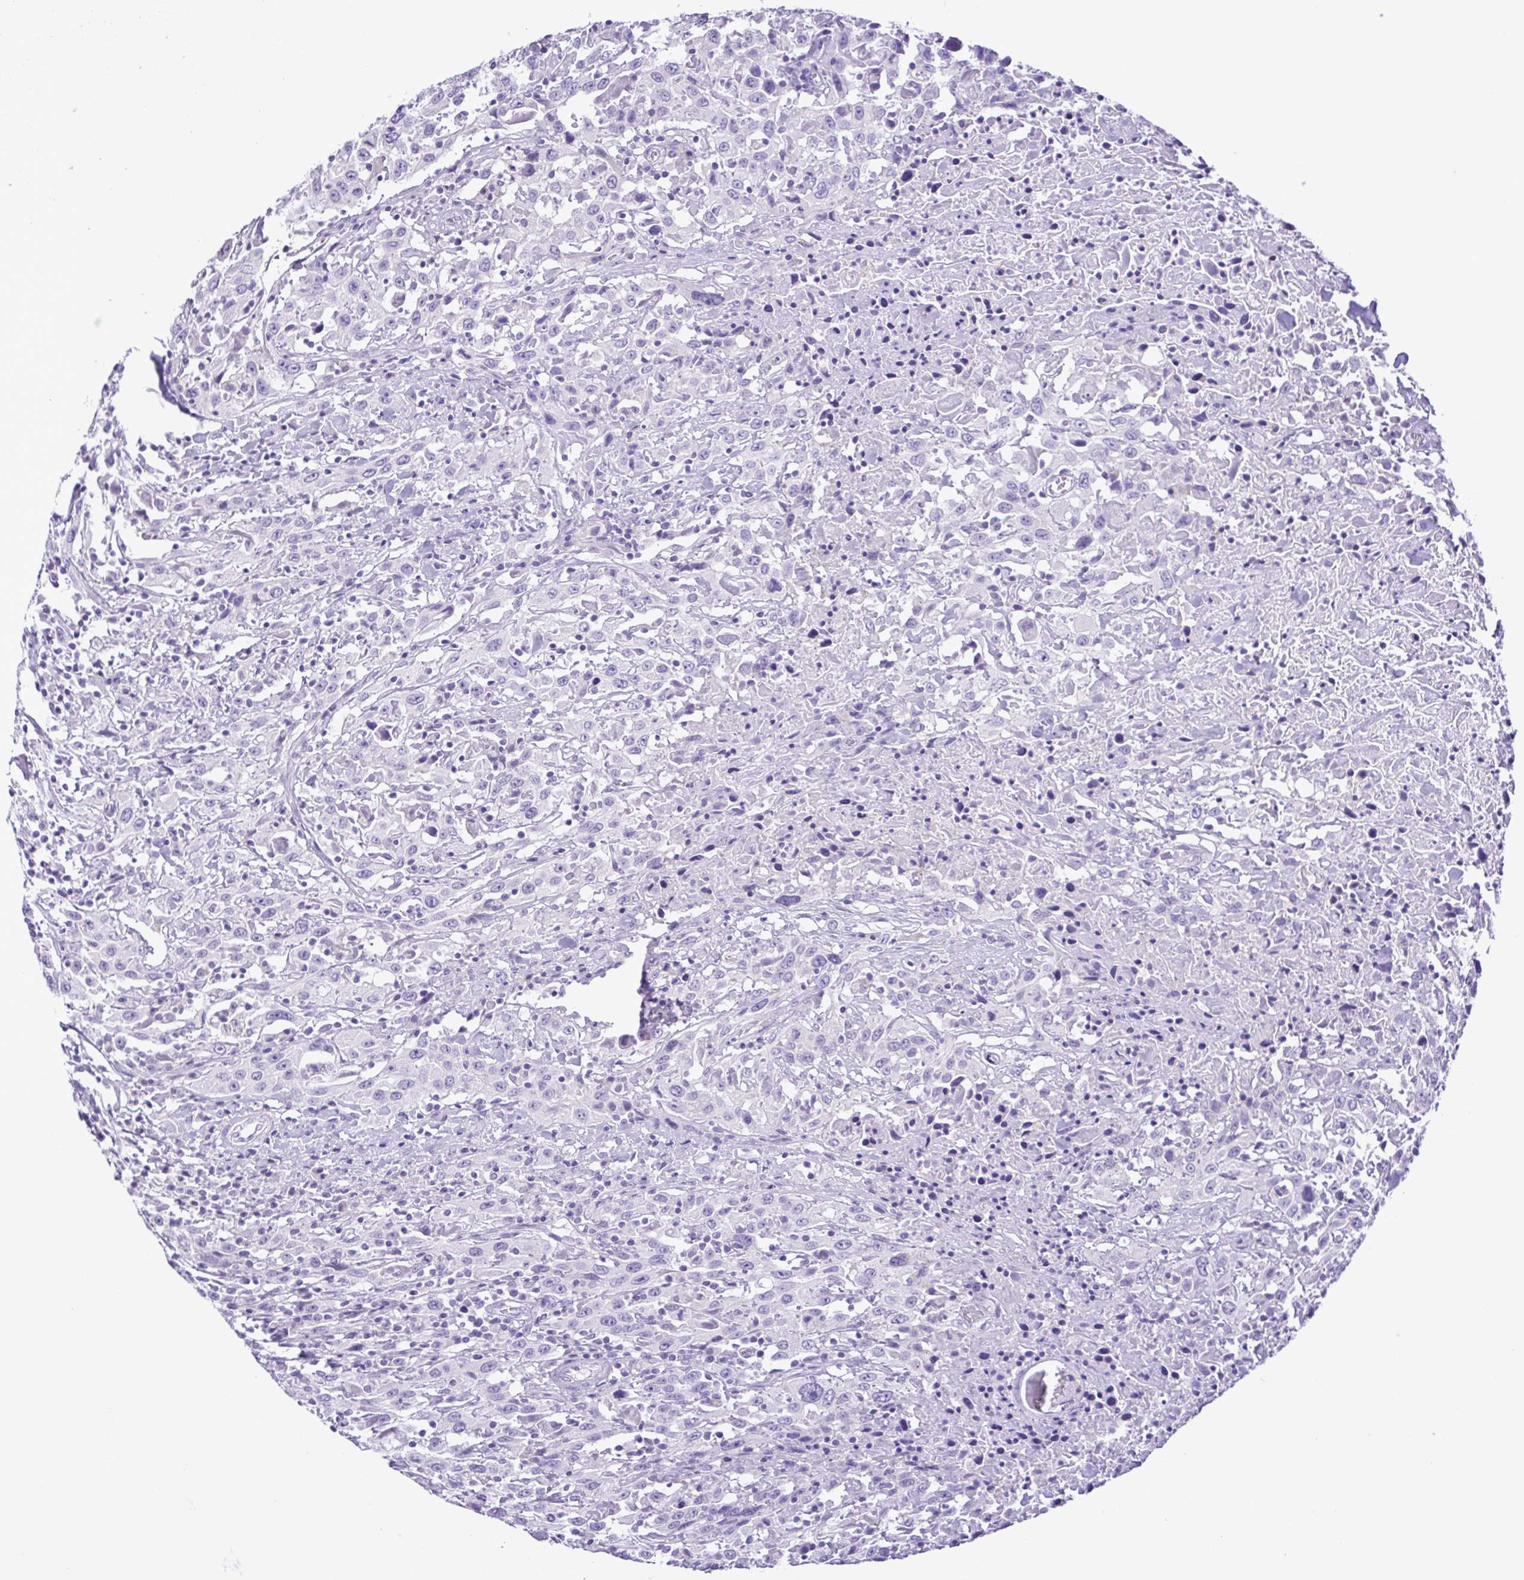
{"staining": {"intensity": "negative", "quantity": "none", "location": "none"}, "tissue": "urothelial cancer", "cell_type": "Tumor cells", "image_type": "cancer", "snomed": [{"axis": "morphology", "description": "Urothelial carcinoma, High grade"}, {"axis": "topography", "description": "Urinary bladder"}], "caption": "DAB (3,3'-diaminobenzidine) immunohistochemical staining of human urothelial carcinoma (high-grade) demonstrates no significant positivity in tumor cells.", "gene": "SYT1", "patient": {"sex": "male", "age": 61}}